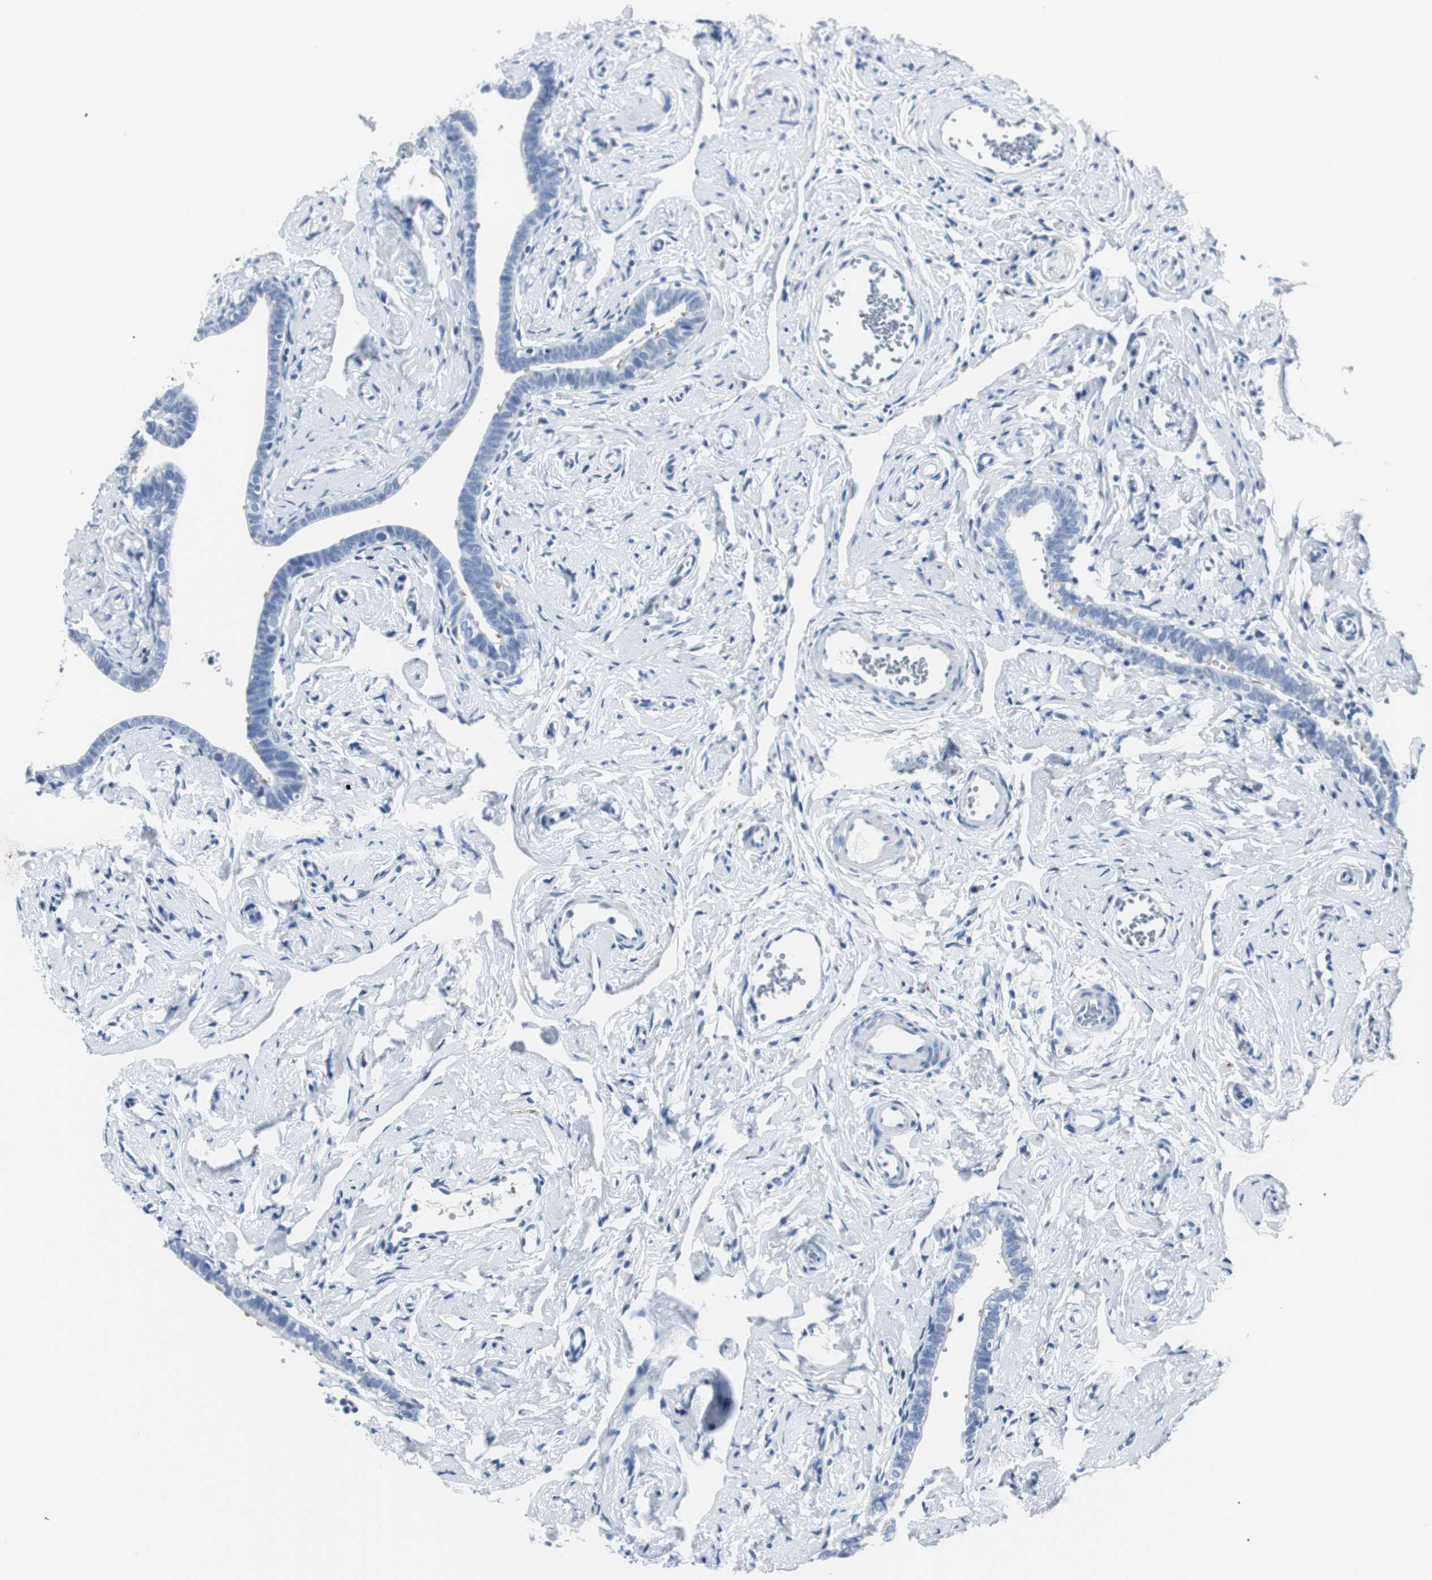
{"staining": {"intensity": "negative", "quantity": "none", "location": "none"}, "tissue": "fallopian tube", "cell_type": "Glandular cells", "image_type": "normal", "snomed": [{"axis": "morphology", "description": "Normal tissue, NOS"}, {"axis": "topography", "description": "Fallopian tube"}], "caption": "IHC image of benign fallopian tube: human fallopian tube stained with DAB (3,3'-diaminobenzidine) exhibits no significant protein positivity in glandular cells. (DAB immunohistochemistry (IHC), high magnification).", "gene": "GAP43", "patient": {"sex": "female", "age": 71}}